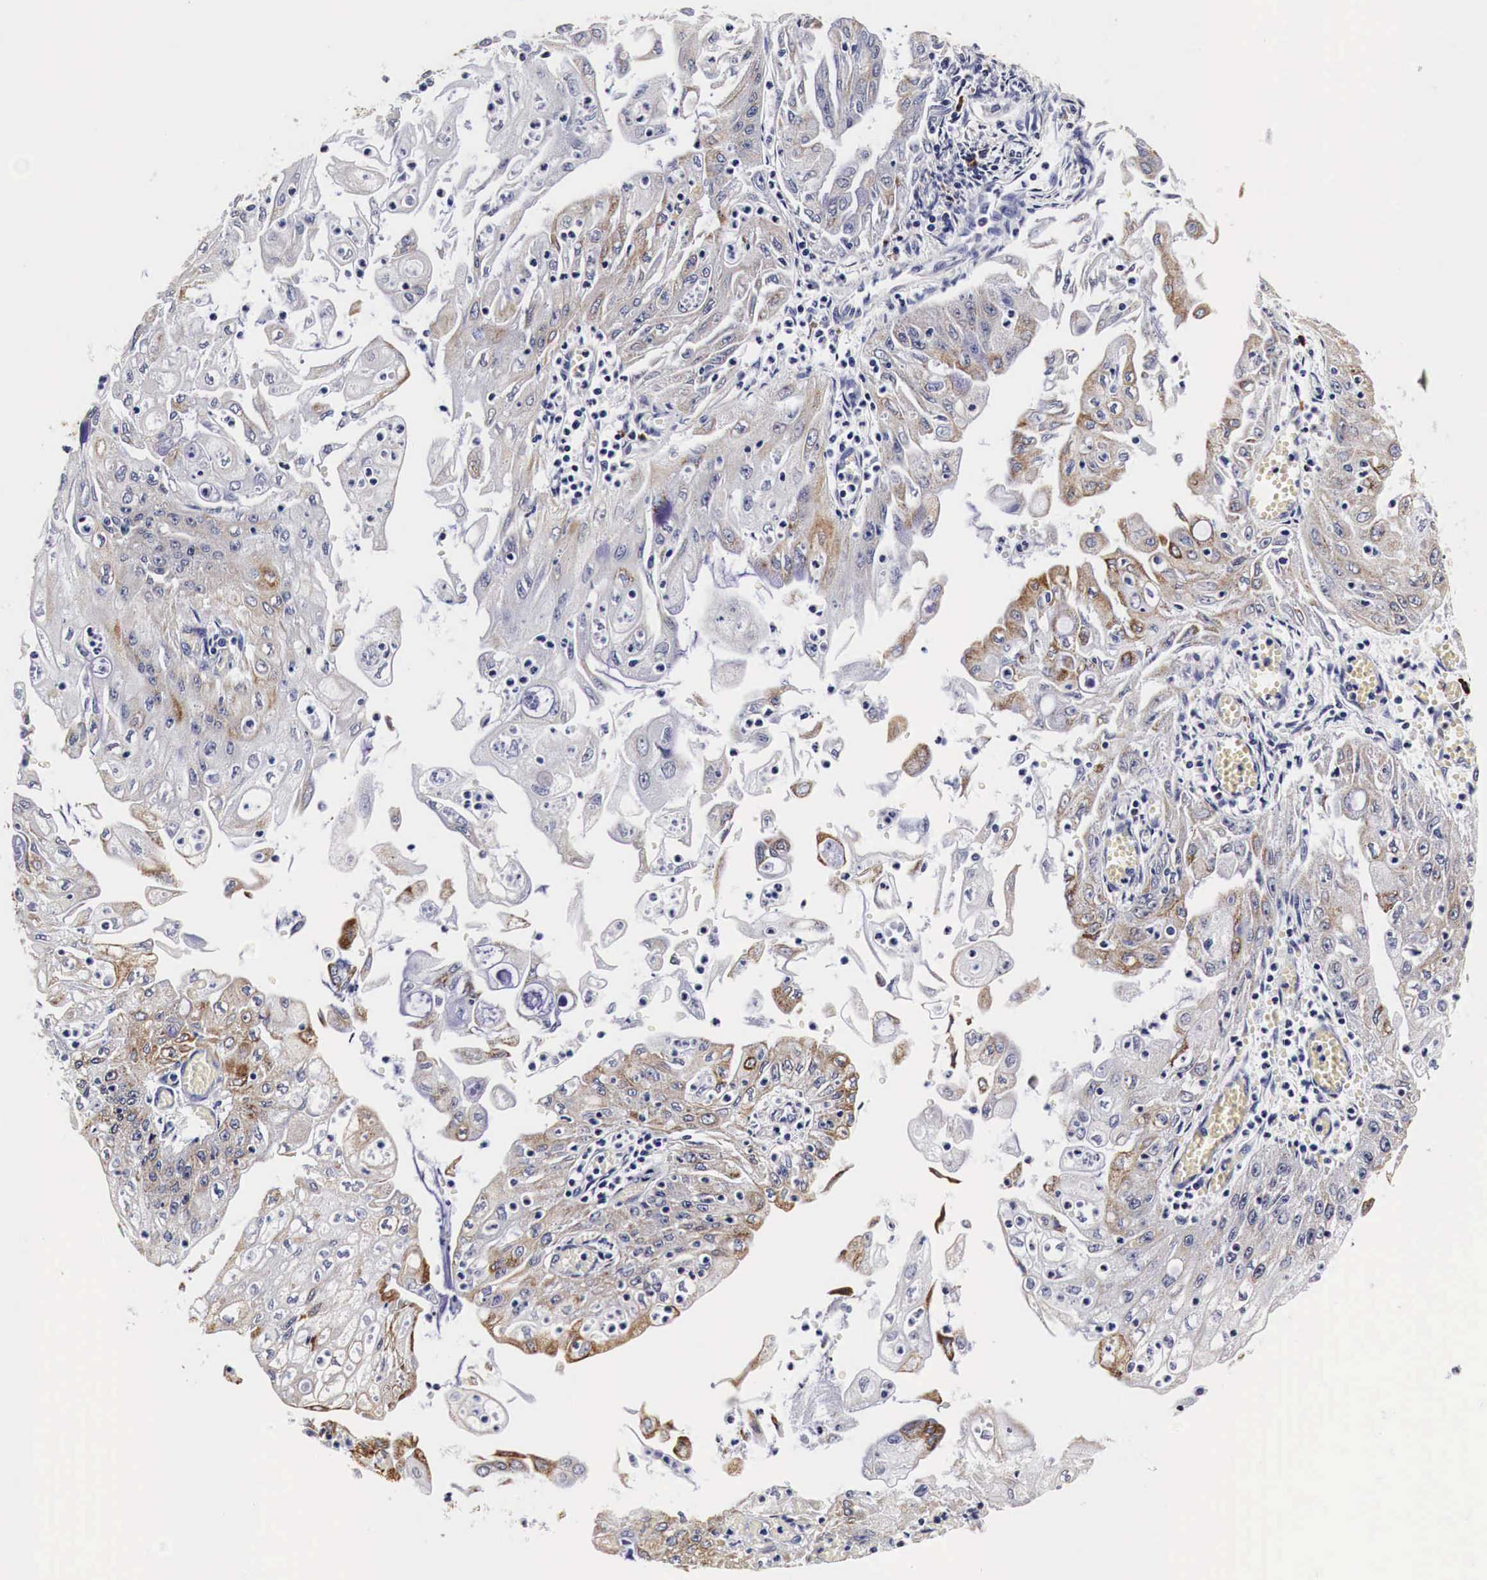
{"staining": {"intensity": "weak", "quantity": "<25%", "location": "cytoplasmic/membranous"}, "tissue": "endometrial cancer", "cell_type": "Tumor cells", "image_type": "cancer", "snomed": [{"axis": "morphology", "description": "Adenocarcinoma, NOS"}, {"axis": "topography", "description": "Endometrium"}], "caption": "High magnification brightfield microscopy of endometrial cancer (adenocarcinoma) stained with DAB (brown) and counterstained with hematoxylin (blue): tumor cells show no significant expression.", "gene": "CKAP4", "patient": {"sex": "female", "age": 75}}